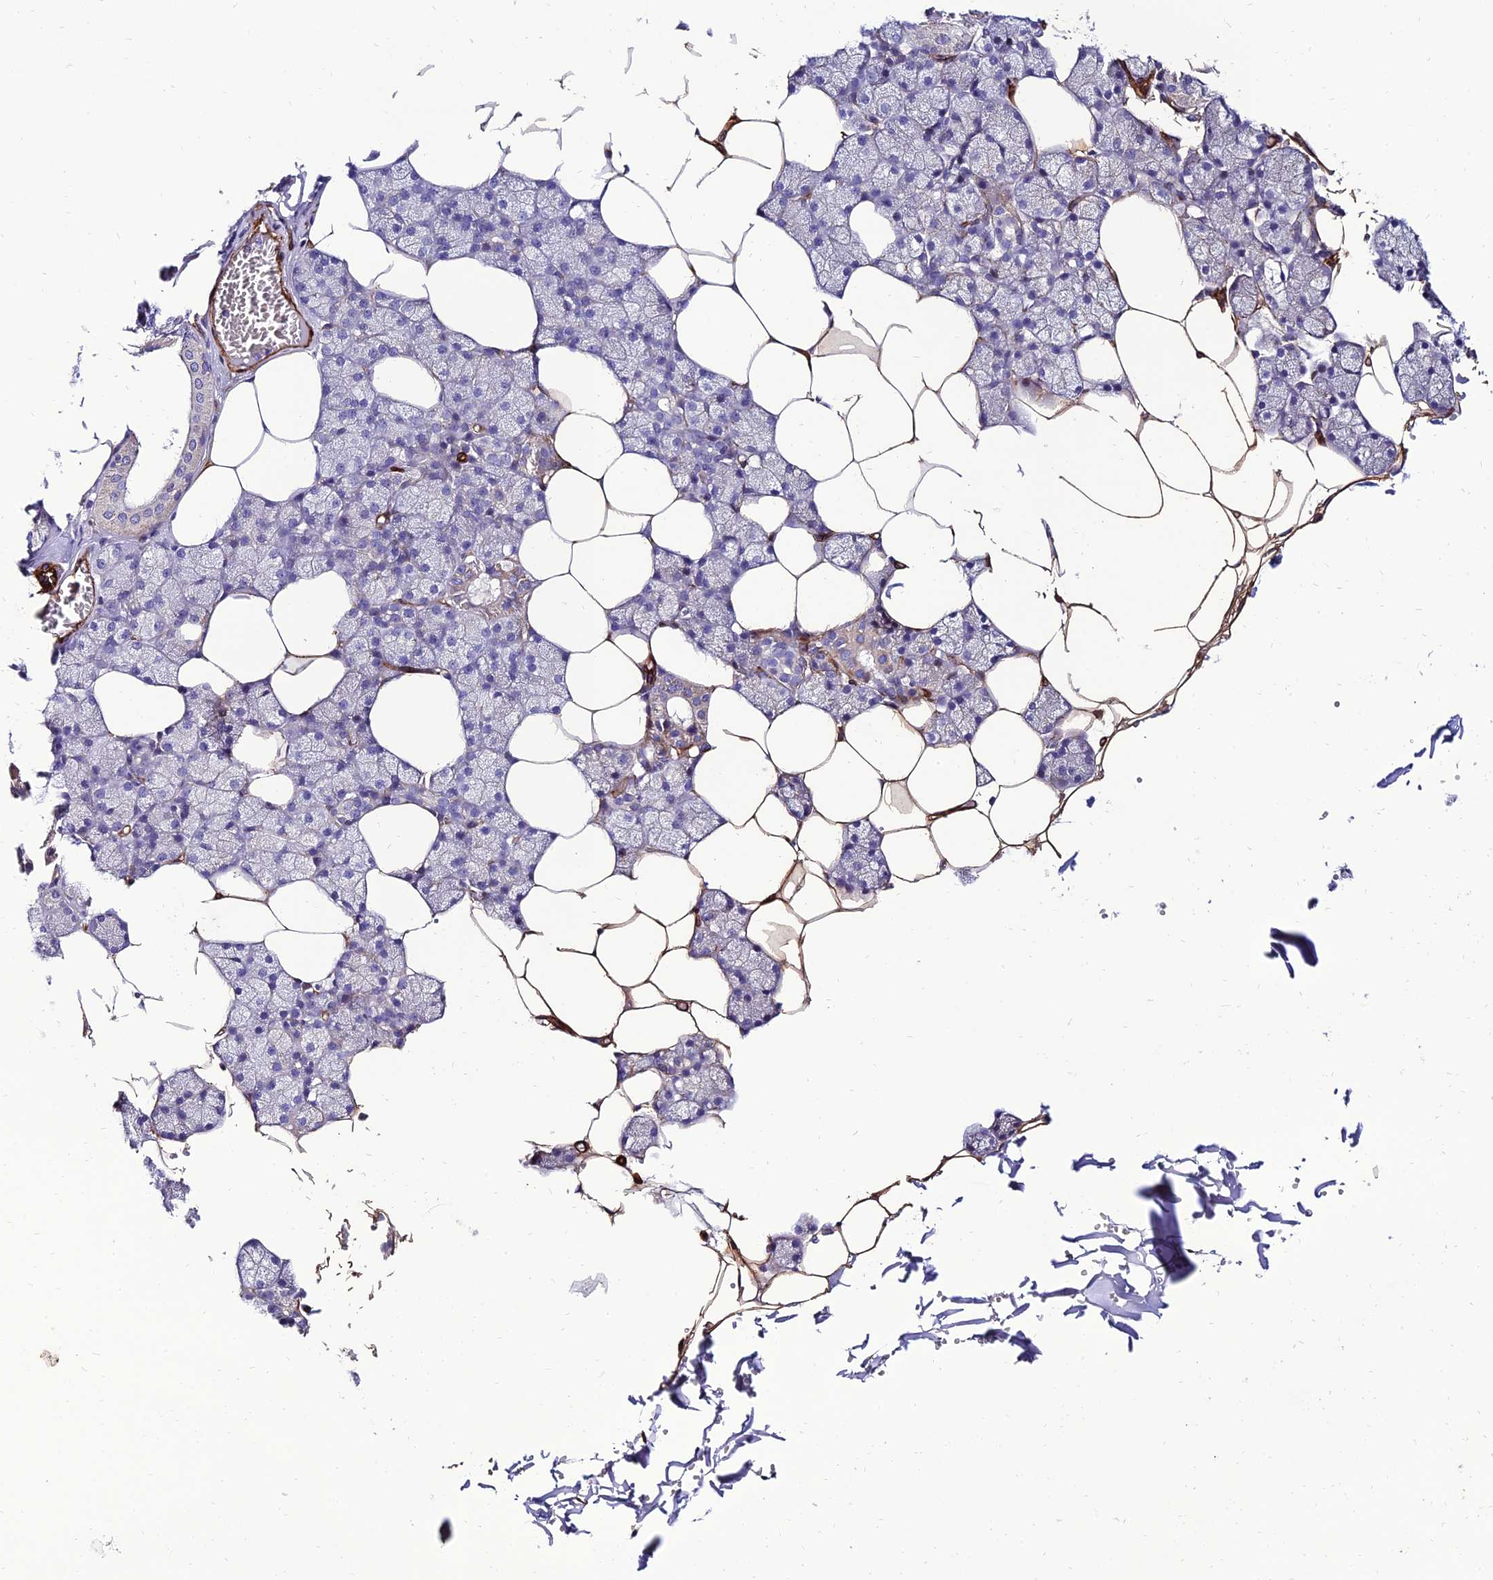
{"staining": {"intensity": "negative", "quantity": "none", "location": "none"}, "tissue": "salivary gland", "cell_type": "Glandular cells", "image_type": "normal", "snomed": [{"axis": "morphology", "description": "Normal tissue, NOS"}, {"axis": "topography", "description": "Salivary gland"}], "caption": "High magnification brightfield microscopy of benign salivary gland stained with DAB (brown) and counterstained with hematoxylin (blue): glandular cells show no significant staining. (Immunohistochemistry, brightfield microscopy, high magnification).", "gene": "ALDH3B2", "patient": {"sex": "male", "age": 62}}